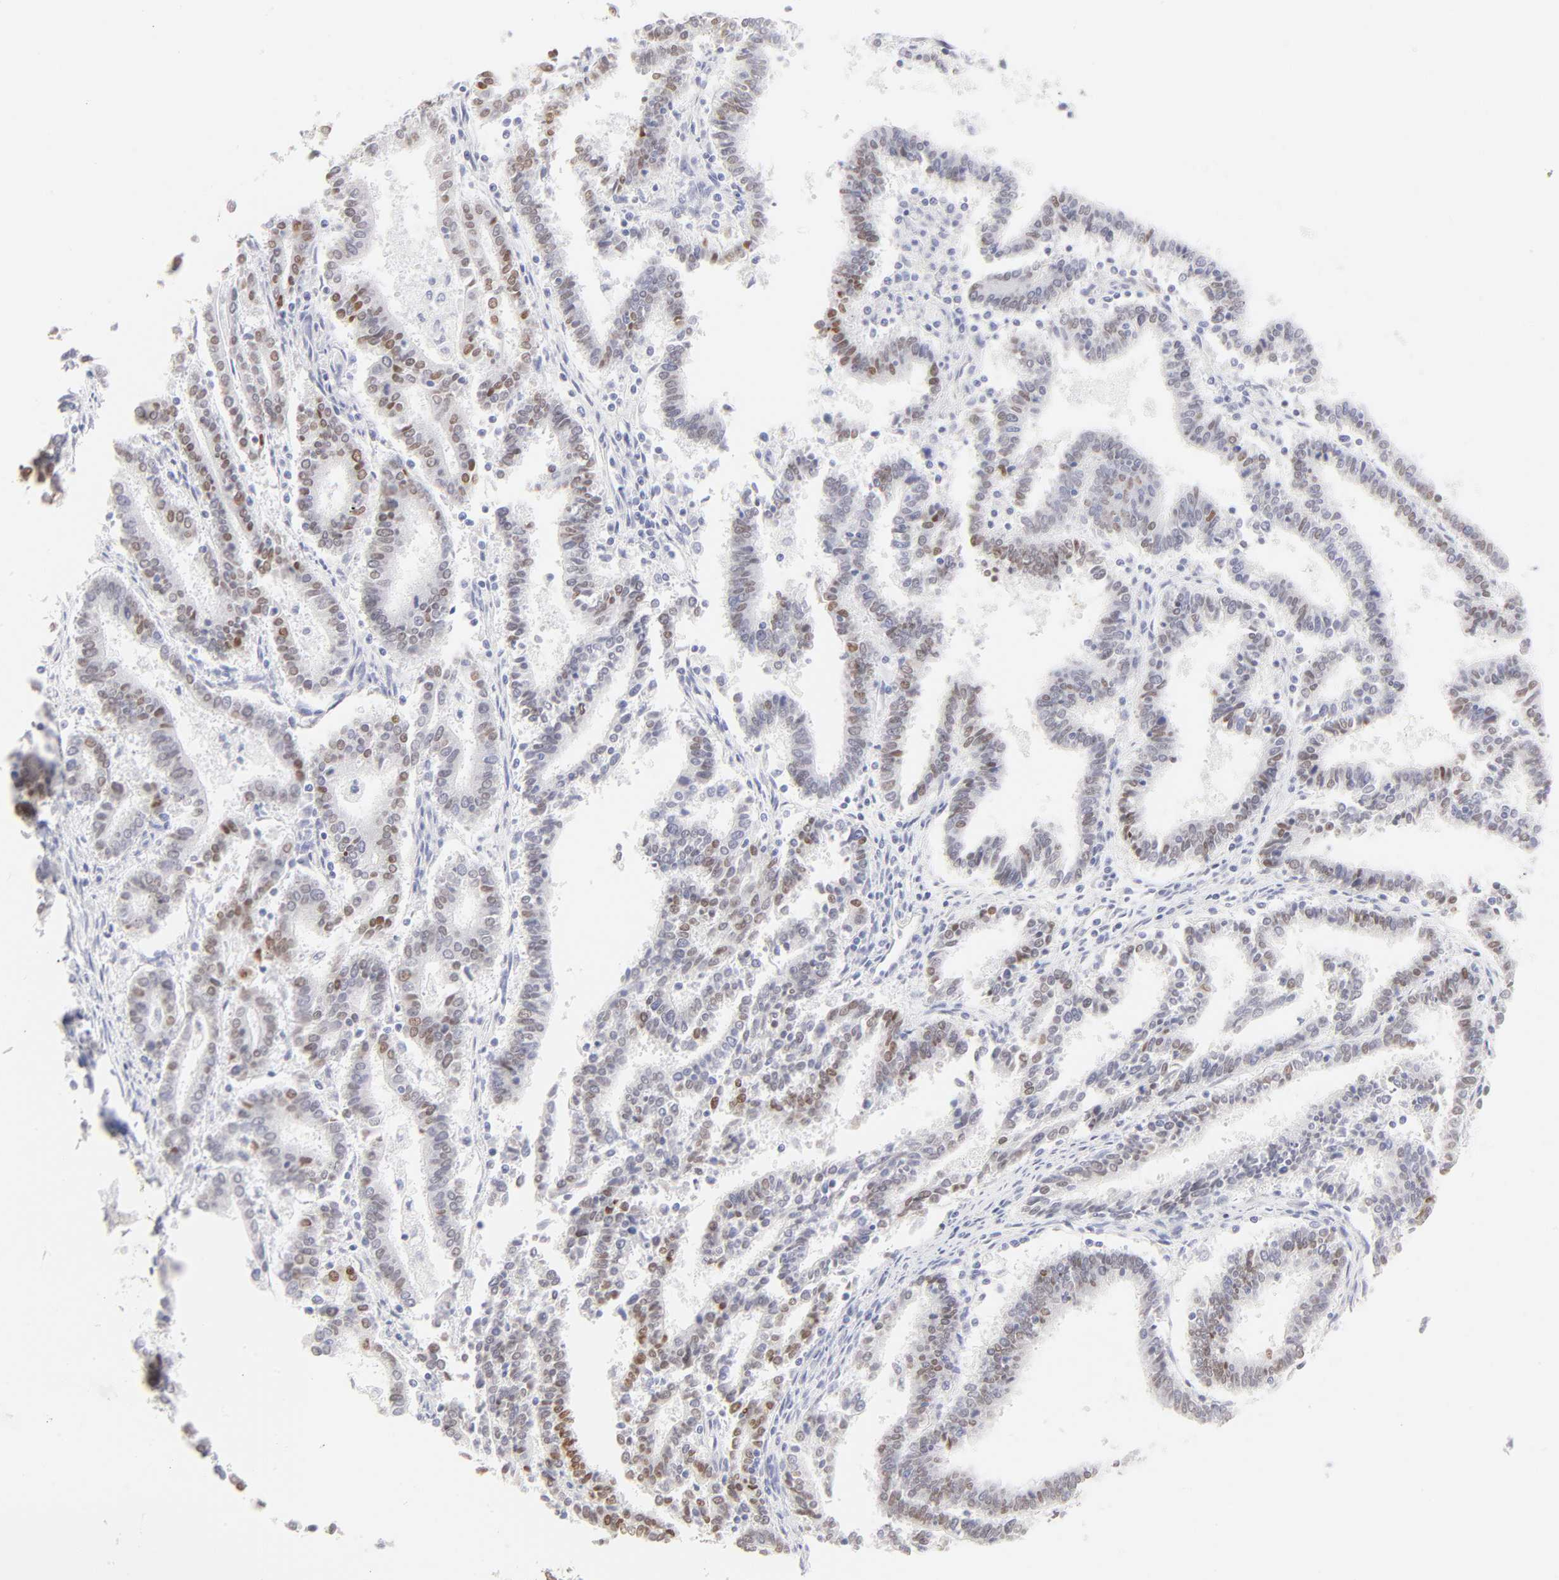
{"staining": {"intensity": "moderate", "quantity": "25%-75%", "location": "nuclear"}, "tissue": "endometrial cancer", "cell_type": "Tumor cells", "image_type": "cancer", "snomed": [{"axis": "morphology", "description": "Adenocarcinoma, NOS"}, {"axis": "topography", "description": "Uterus"}], "caption": "Tumor cells show medium levels of moderate nuclear expression in approximately 25%-75% of cells in human endometrial cancer.", "gene": "ELF3", "patient": {"sex": "female", "age": 83}}